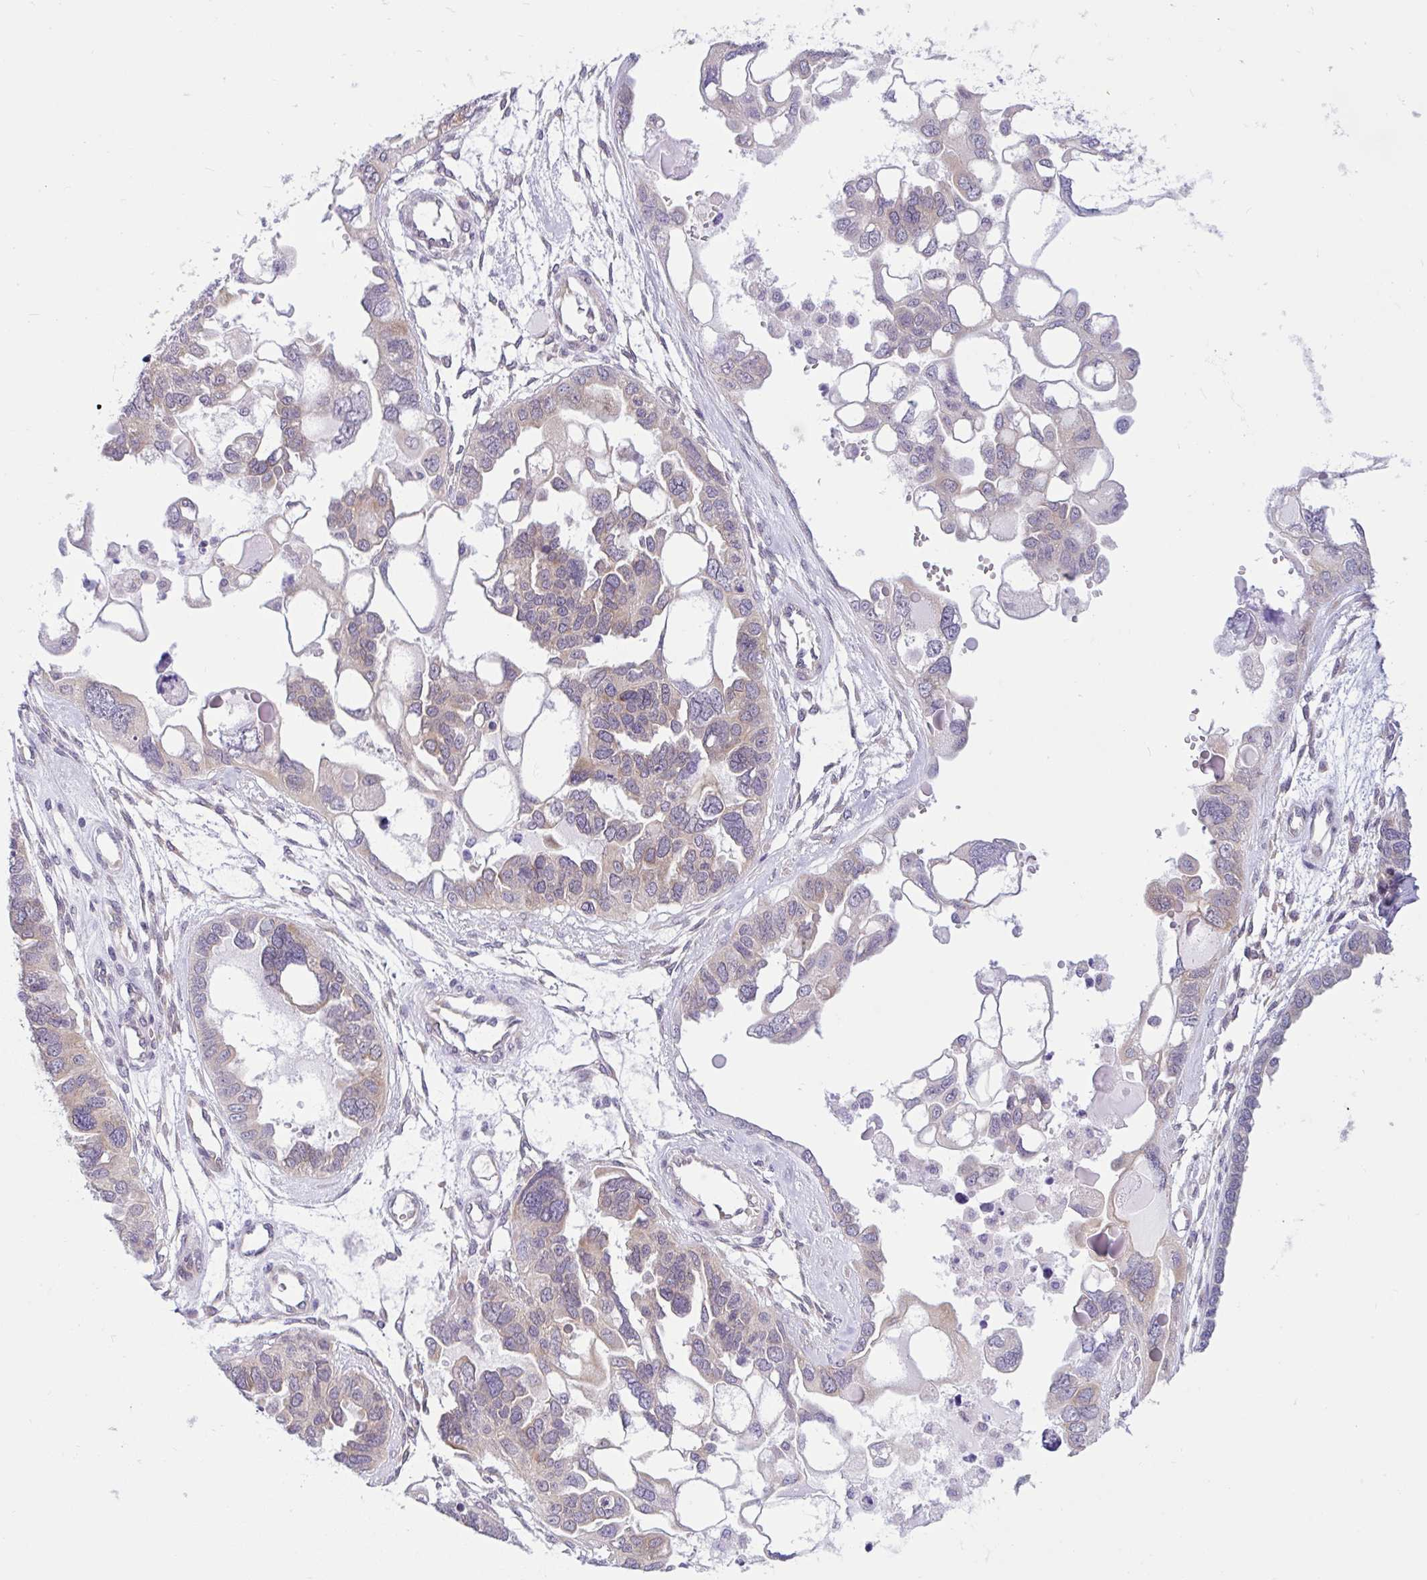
{"staining": {"intensity": "weak", "quantity": "25%-75%", "location": "cytoplasmic/membranous"}, "tissue": "ovarian cancer", "cell_type": "Tumor cells", "image_type": "cancer", "snomed": [{"axis": "morphology", "description": "Cystadenocarcinoma, serous, NOS"}, {"axis": "topography", "description": "Ovary"}], "caption": "Brown immunohistochemical staining in human ovarian serous cystadenocarcinoma demonstrates weak cytoplasmic/membranous staining in approximately 25%-75% of tumor cells.", "gene": "CAMLG", "patient": {"sex": "female", "age": 51}}